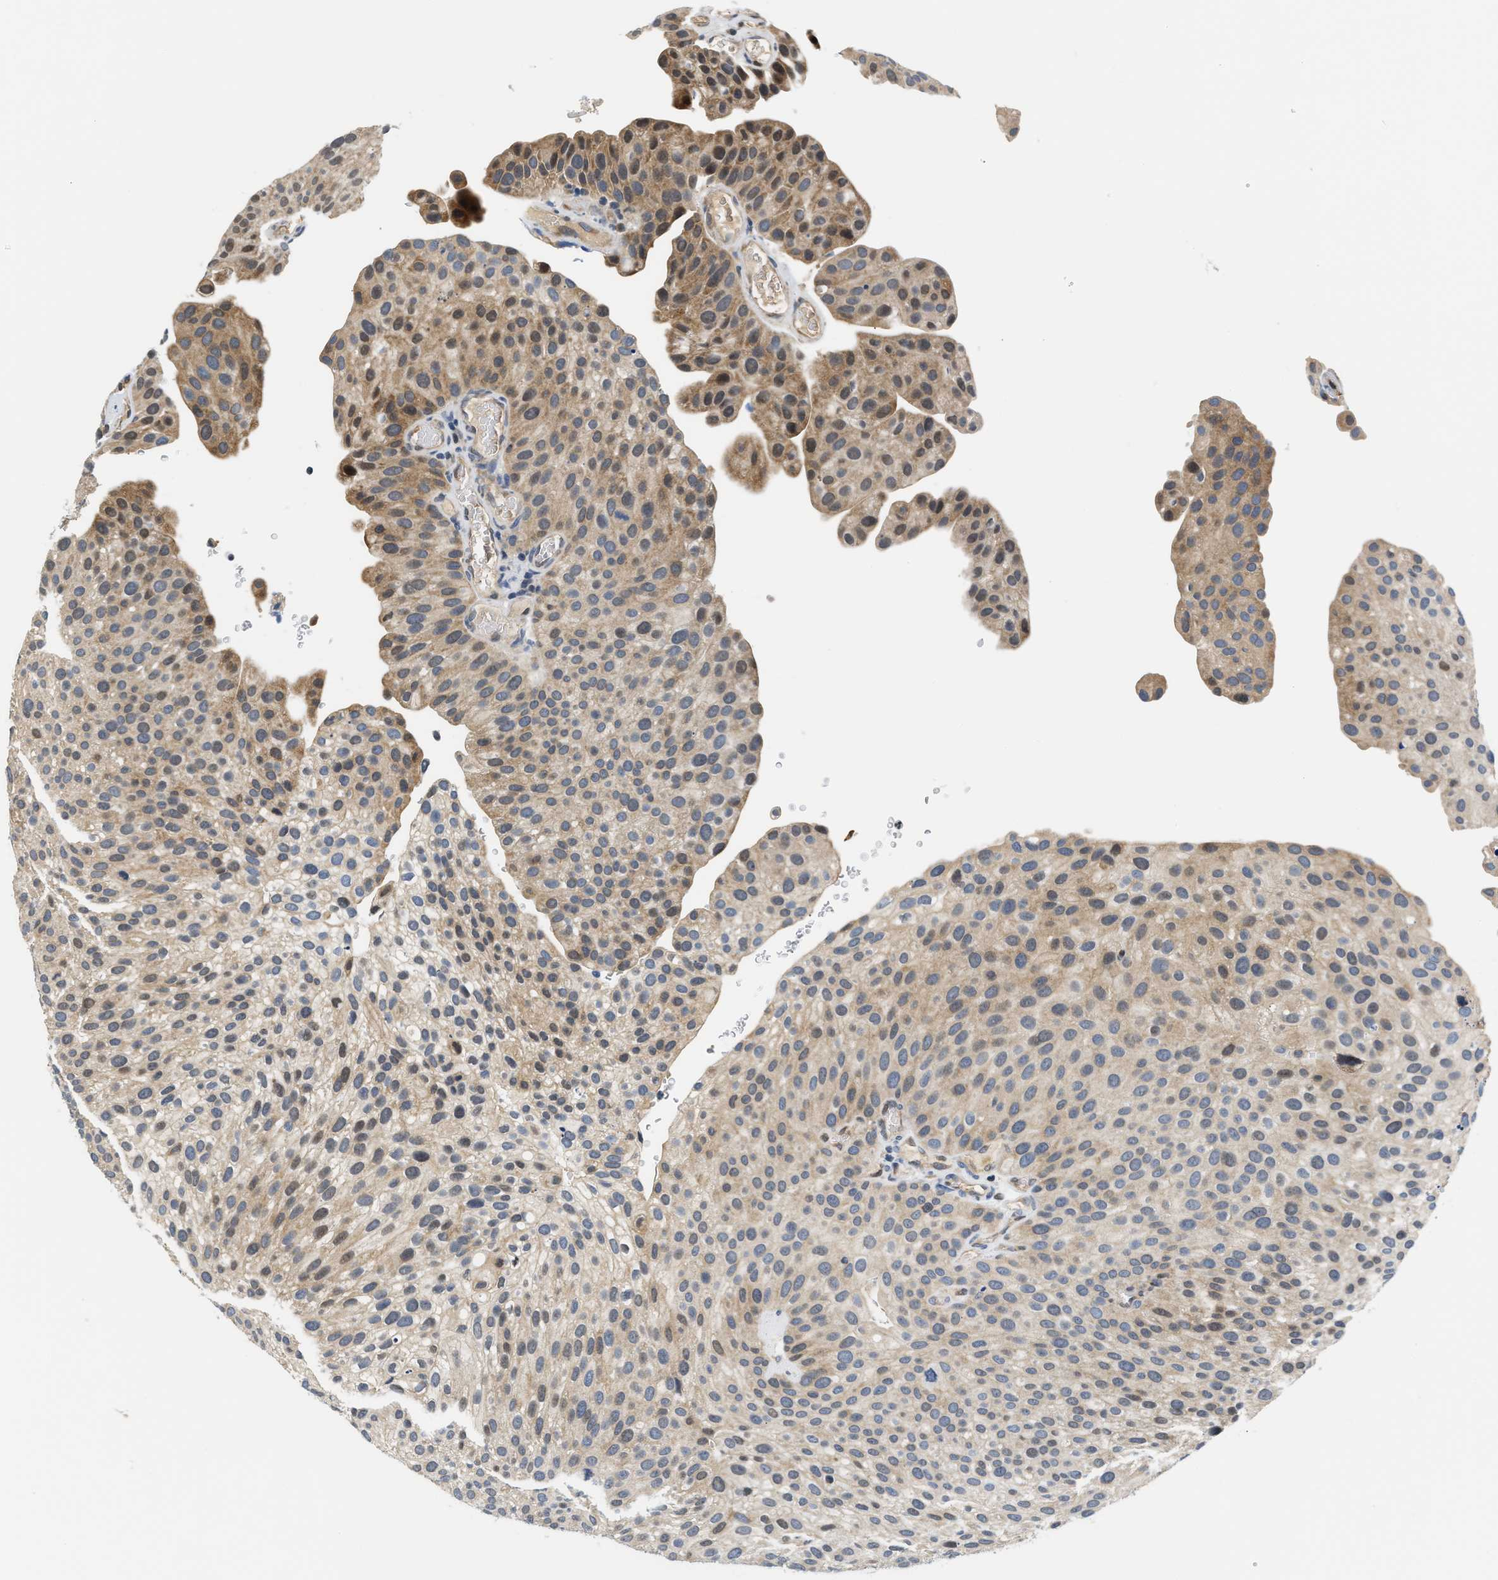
{"staining": {"intensity": "moderate", "quantity": ">75%", "location": "cytoplasmic/membranous"}, "tissue": "urothelial cancer", "cell_type": "Tumor cells", "image_type": "cancer", "snomed": [{"axis": "morphology", "description": "Urothelial carcinoma, Low grade"}, {"axis": "topography", "description": "Smooth muscle"}, {"axis": "topography", "description": "Urinary bladder"}], "caption": "Low-grade urothelial carcinoma tissue displays moderate cytoplasmic/membranous positivity in about >75% of tumor cells, visualized by immunohistochemistry. The protein is stained brown, and the nuclei are stained in blue (DAB IHC with brightfield microscopy, high magnification).", "gene": "TNIP2", "patient": {"sex": "male", "age": 60}}